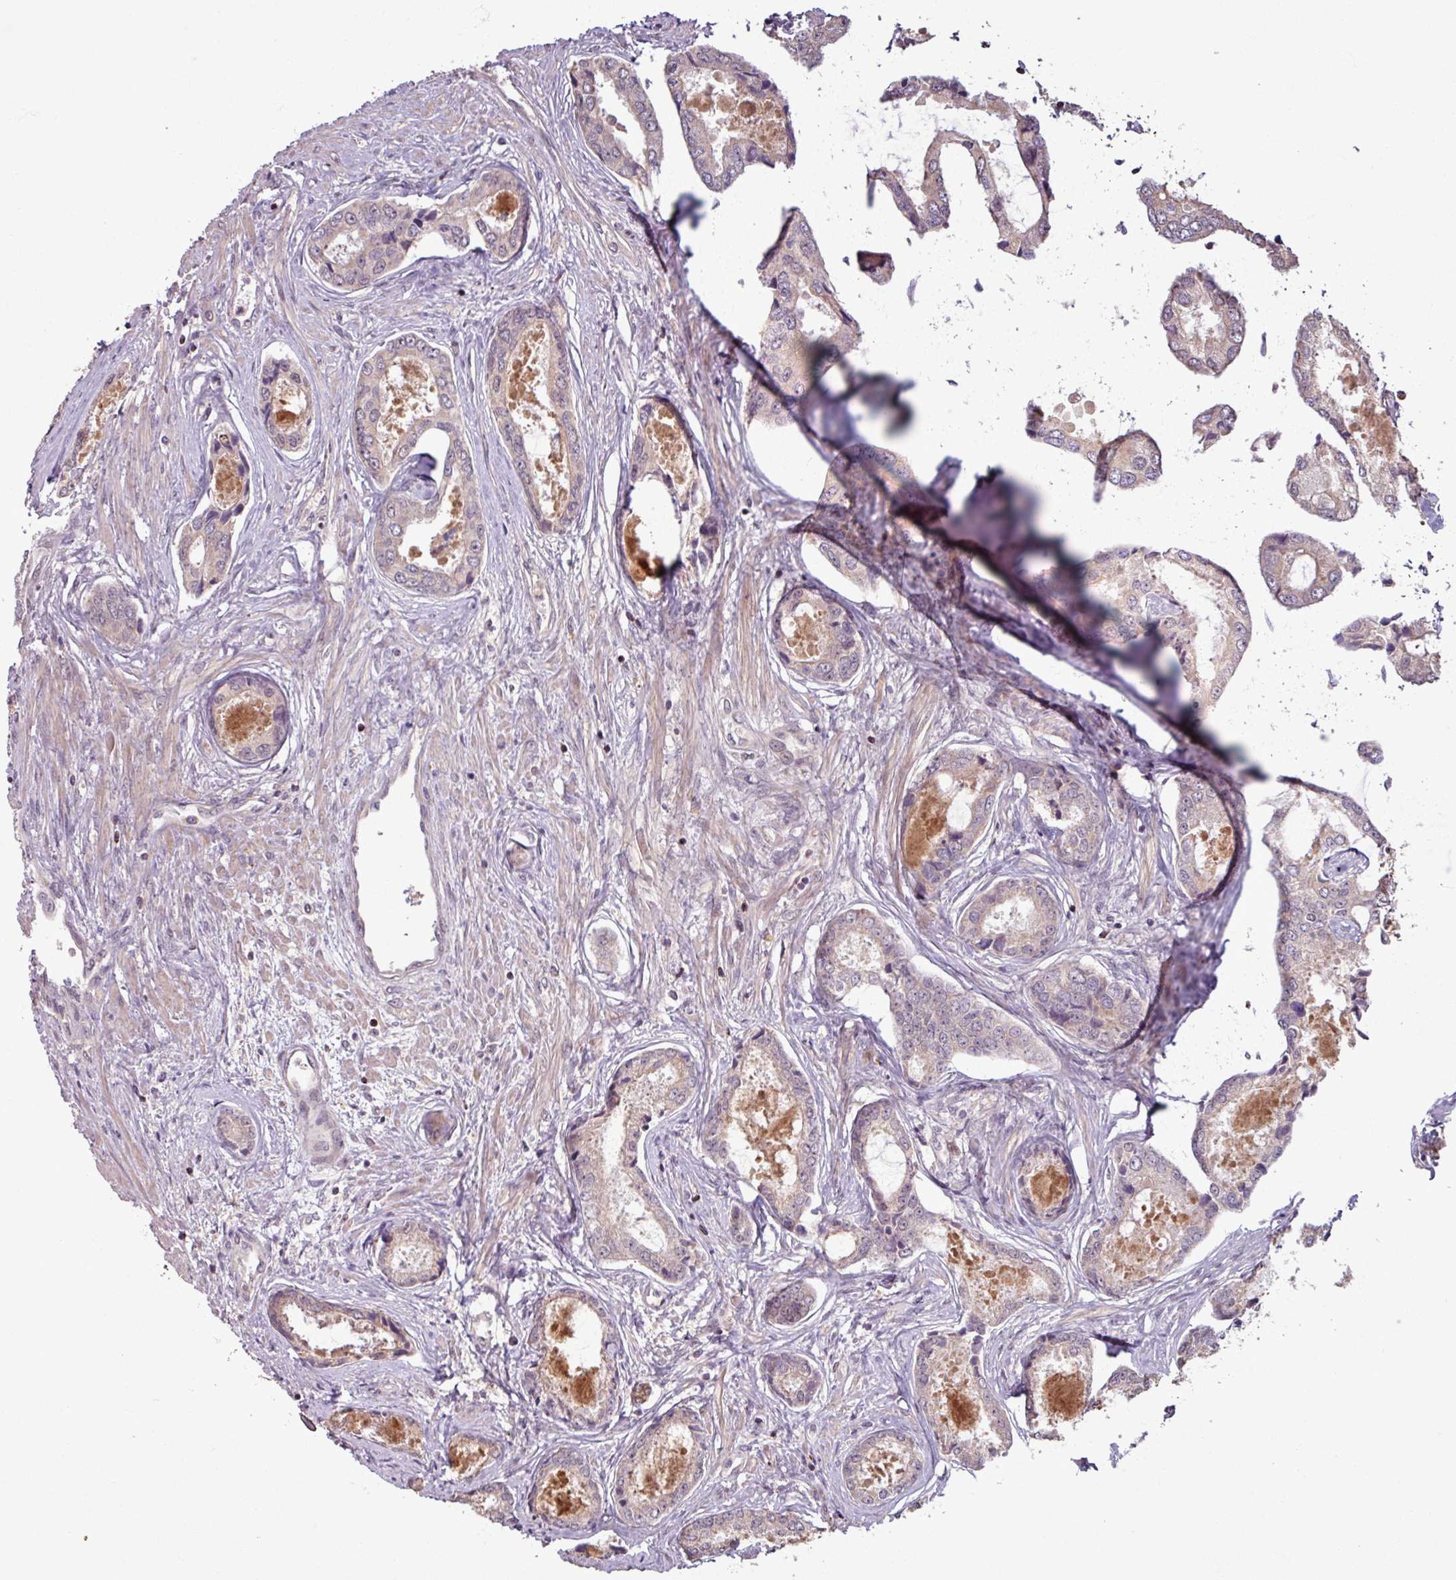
{"staining": {"intensity": "weak", "quantity": "<25%", "location": "cytoplasmic/membranous"}, "tissue": "prostate cancer", "cell_type": "Tumor cells", "image_type": "cancer", "snomed": [{"axis": "morphology", "description": "Adenocarcinoma, Low grade"}, {"axis": "topography", "description": "Prostate"}], "caption": "This is an immunohistochemistry (IHC) histopathology image of human low-grade adenocarcinoma (prostate). There is no positivity in tumor cells.", "gene": "OR6B1", "patient": {"sex": "male", "age": 68}}